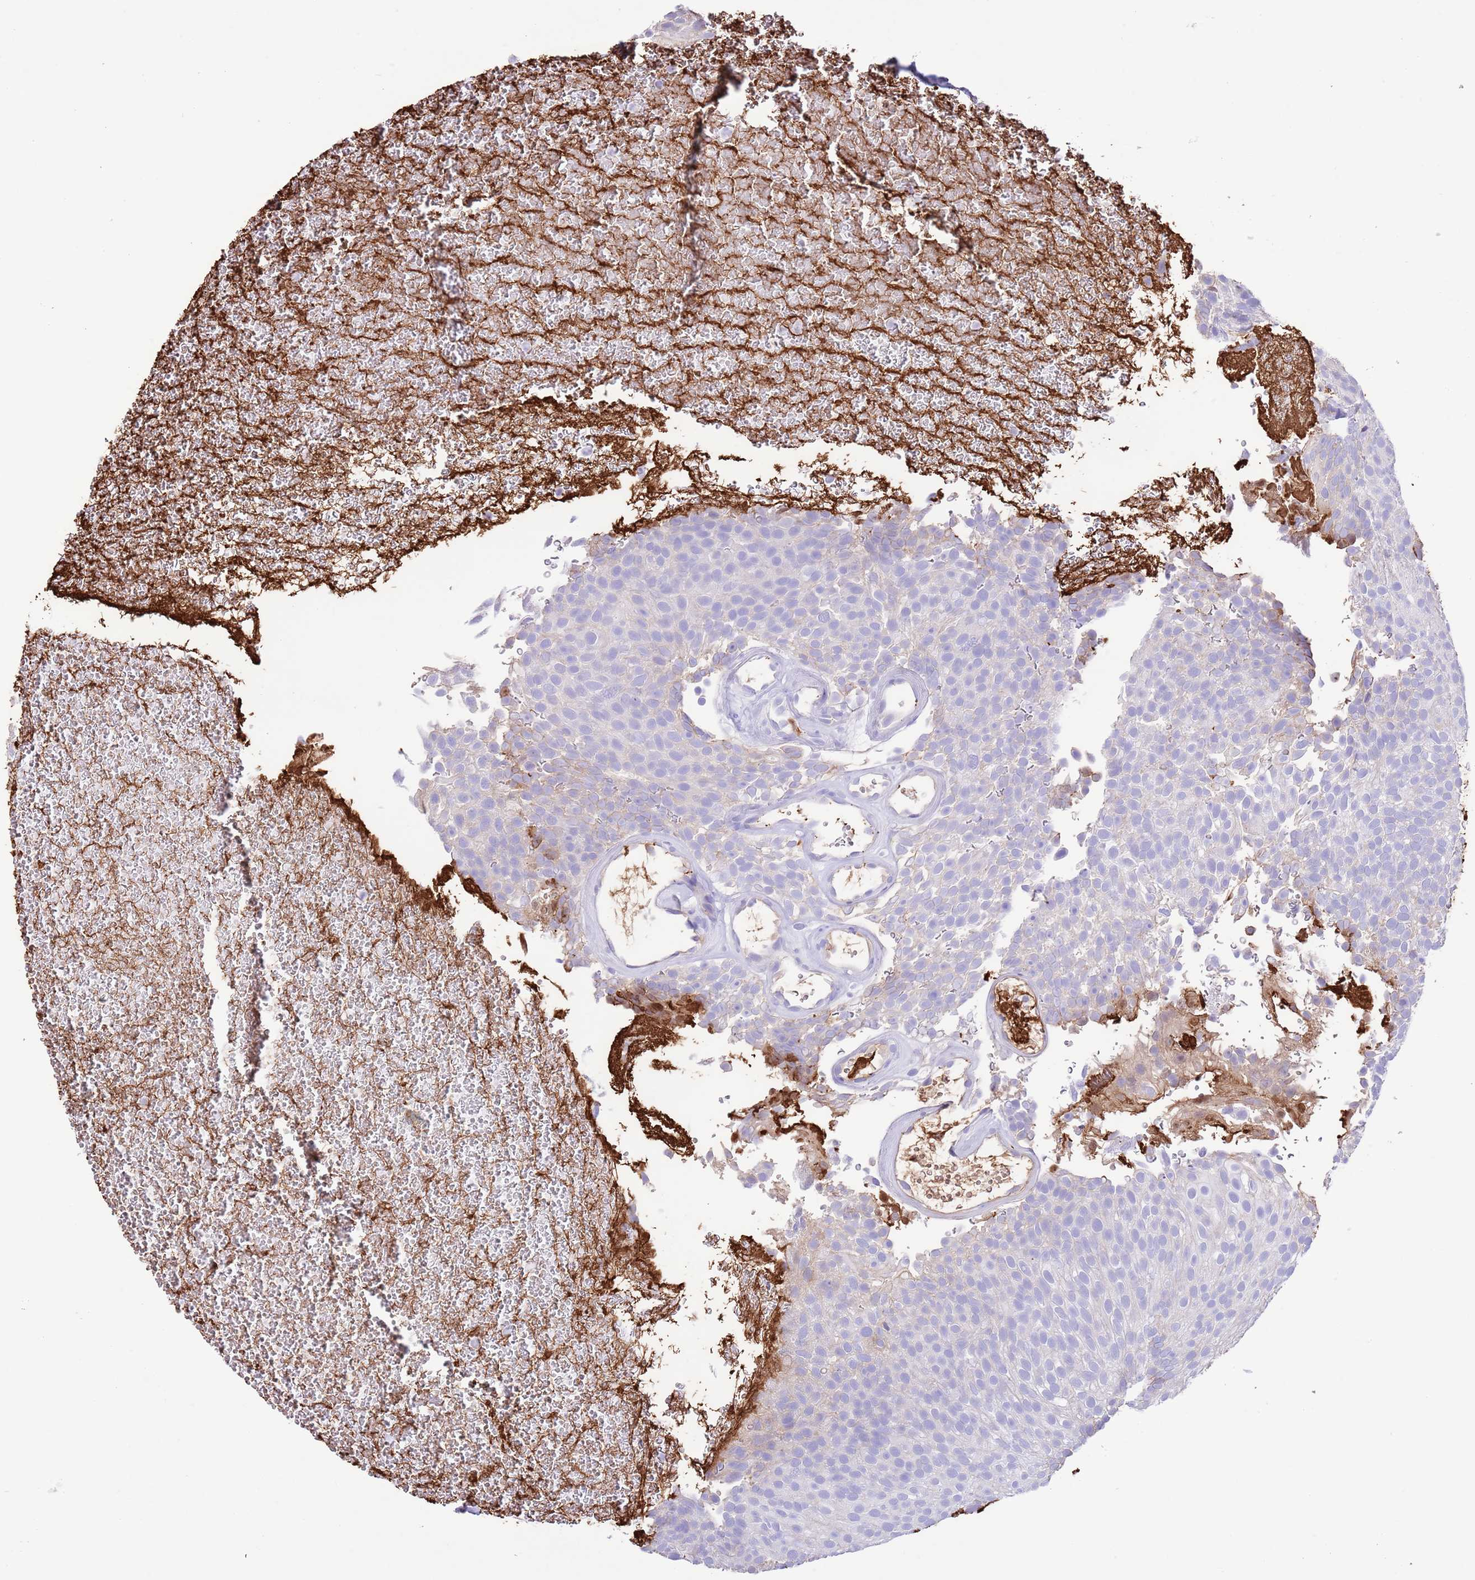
{"staining": {"intensity": "negative", "quantity": "none", "location": "none"}, "tissue": "urothelial cancer", "cell_type": "Tumor cells", "image_type": "cancer", "snomed": [{"axis": "morphology", "description": "Urothelial carcinoma, Low grade"}, {"axis": "topography", "description": "Urinary bladder"}], "caption": "Low-grade urothelial carcinoma was stained to show a protein in brown. There is no significant positivity in tumor cells.", "gene": "IGF1", "patient": {"sex": "male", "age": 78}}